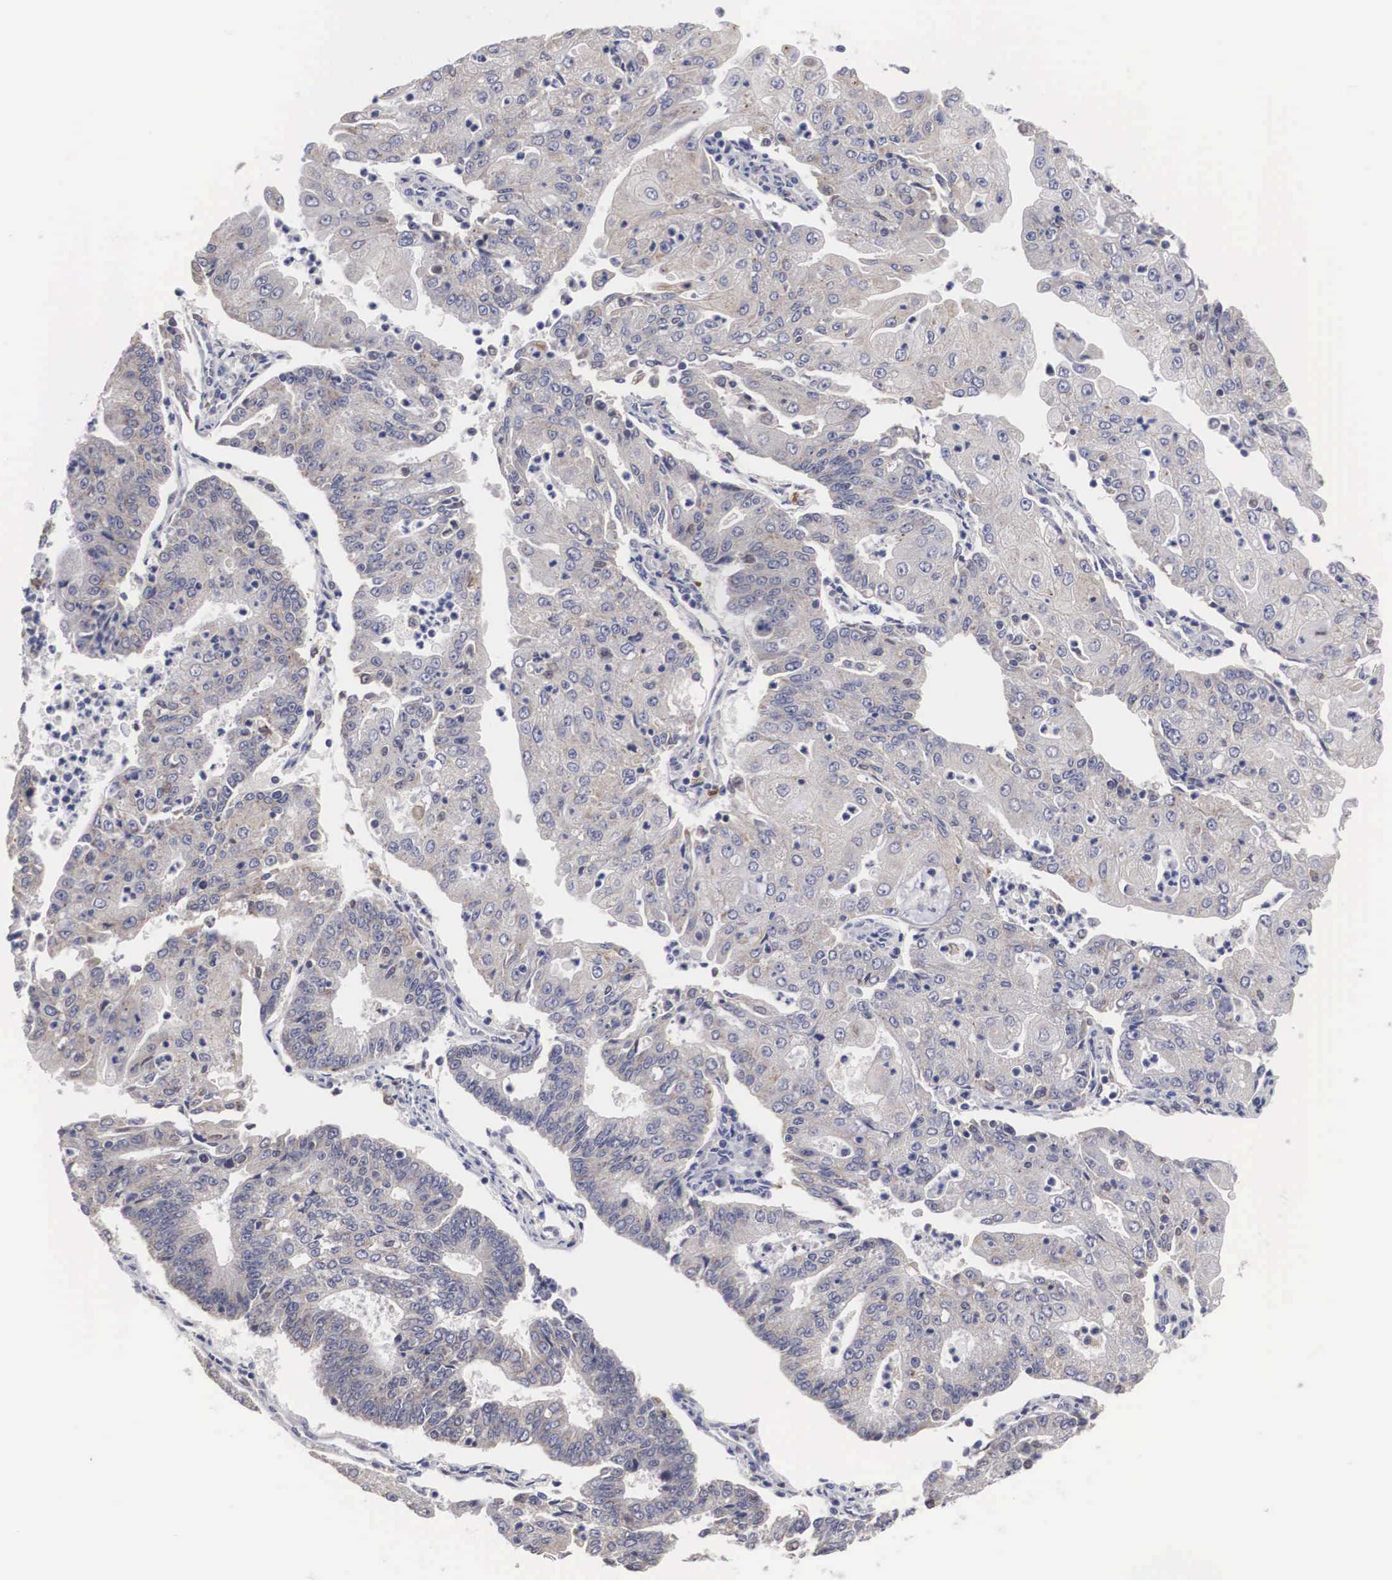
{"staining": {"intensity": "negative", "quantity": "none", "location": "none"}, "tissue": "endometrial cancer", "cell_type": "Tumor cells", "image_type": "cancer", "snomed": [{"axis": "morphology", "description": "Adenocarcinoma, NOS"}, {"axis": "topography", "description": "Endometrium"}], "caption": "DAB immunohistochemical staining of human endometrial adenocarcinoma reveals no significant expression in tumor cells.", "gene": "HMOX1", "patient": {"sex": "female", "age": 56}}